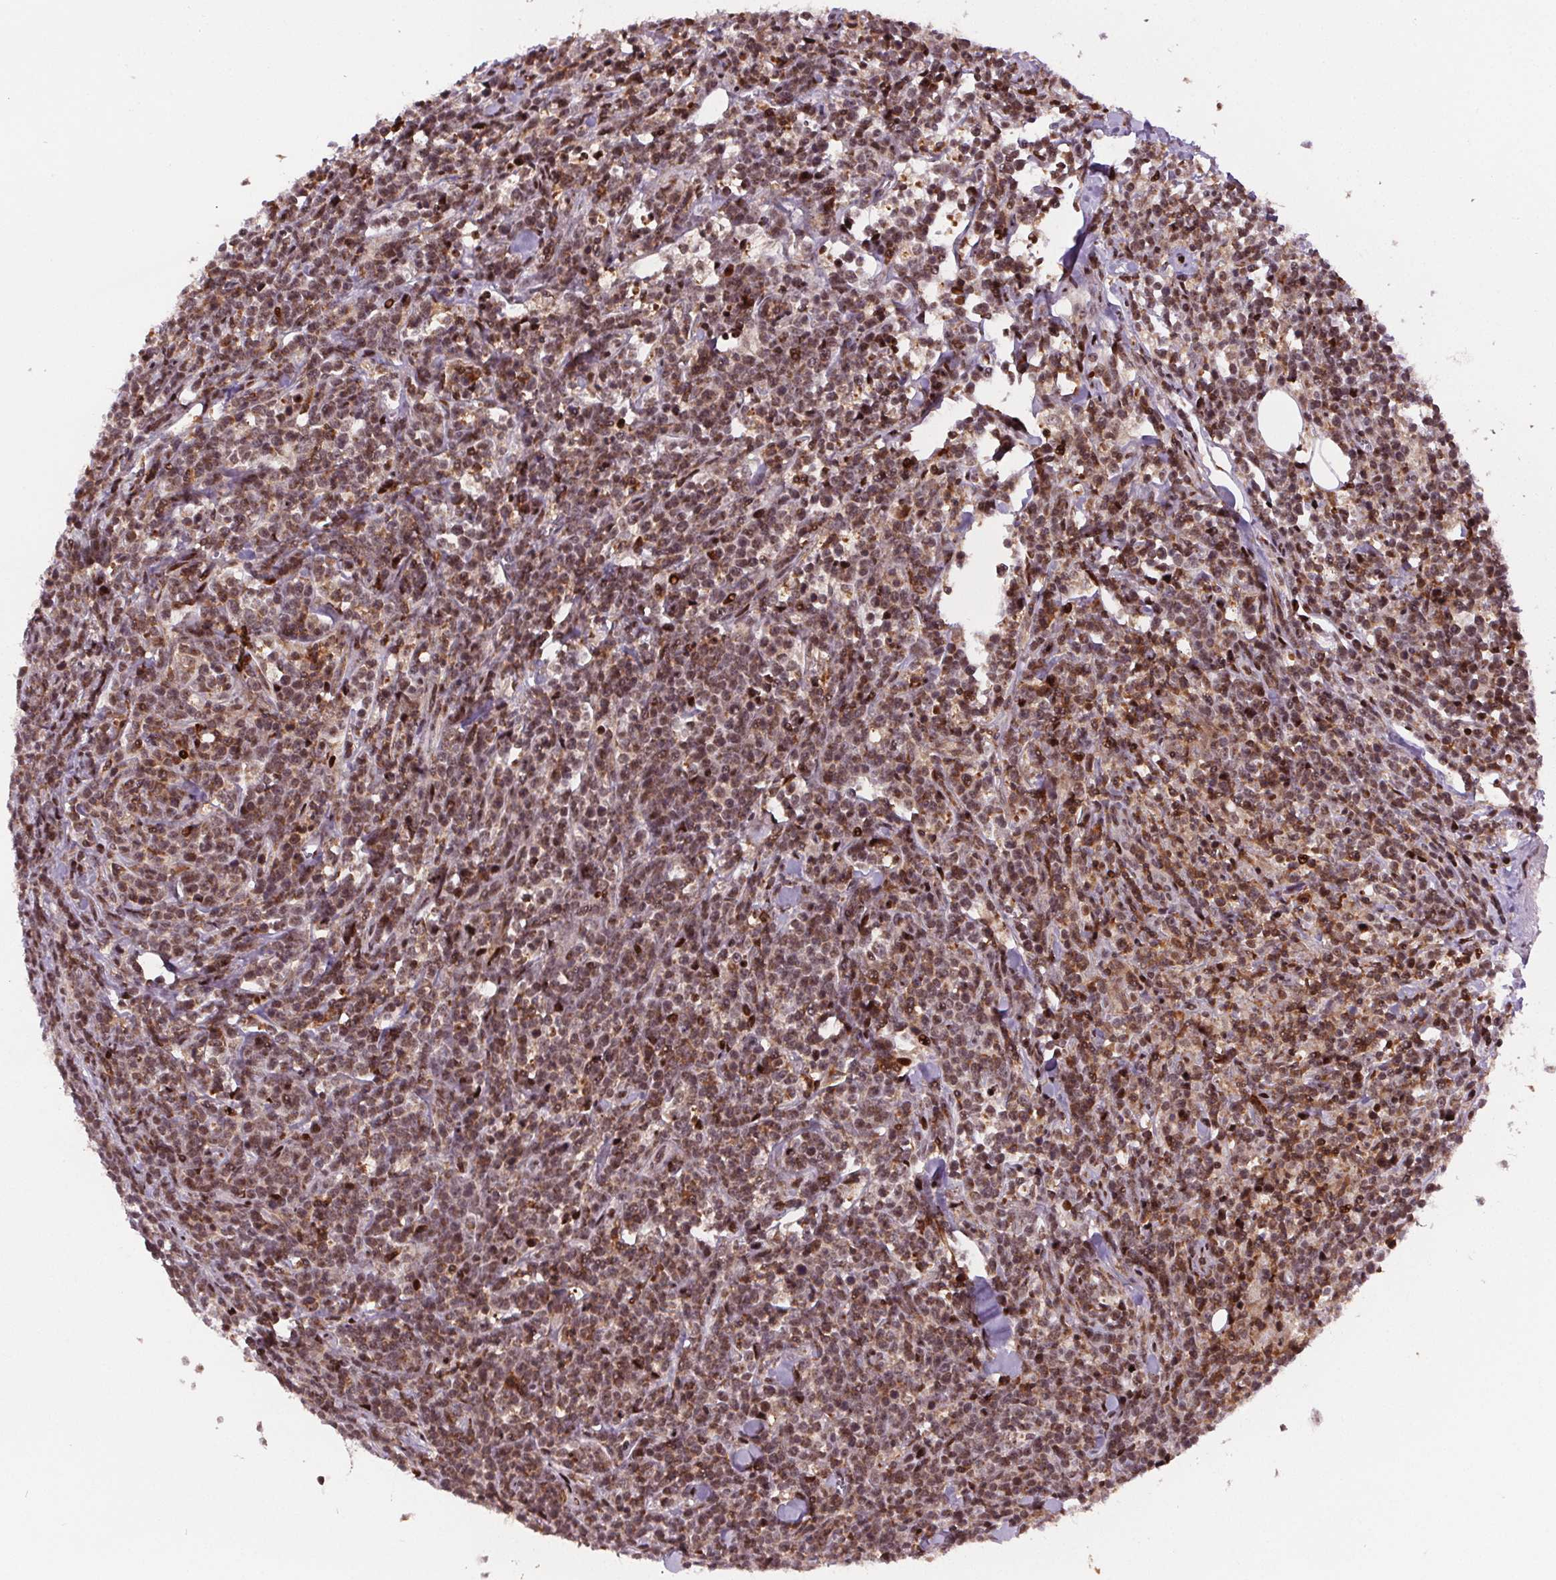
{"staining": {"intensity": "moderate", "quantity": "25%-75%", "location": "cytoplasmic/membranous,nuclear"}, "tissue": "lymphoma", "cell_type": "Tumor cells", "image_type": "cancer", "snomed": [{"axis": "morphology", "description": "Malignant lymphoma, non-Hodgkin's type, High grade"}, {"axis": "topography", "description": "Small intestine"}], "caption": "Immunohistochemistry (IHC) (DAB) staining of malignant lymphoma, non-Hodgkin's type (high-grade) displays moderate cytoplasmic/membranous and nuclear protein positivity in about 25%-75% of tumor cells.", "gene": "SNRNP35", "patient": {"sex": "female", "age": 56}}